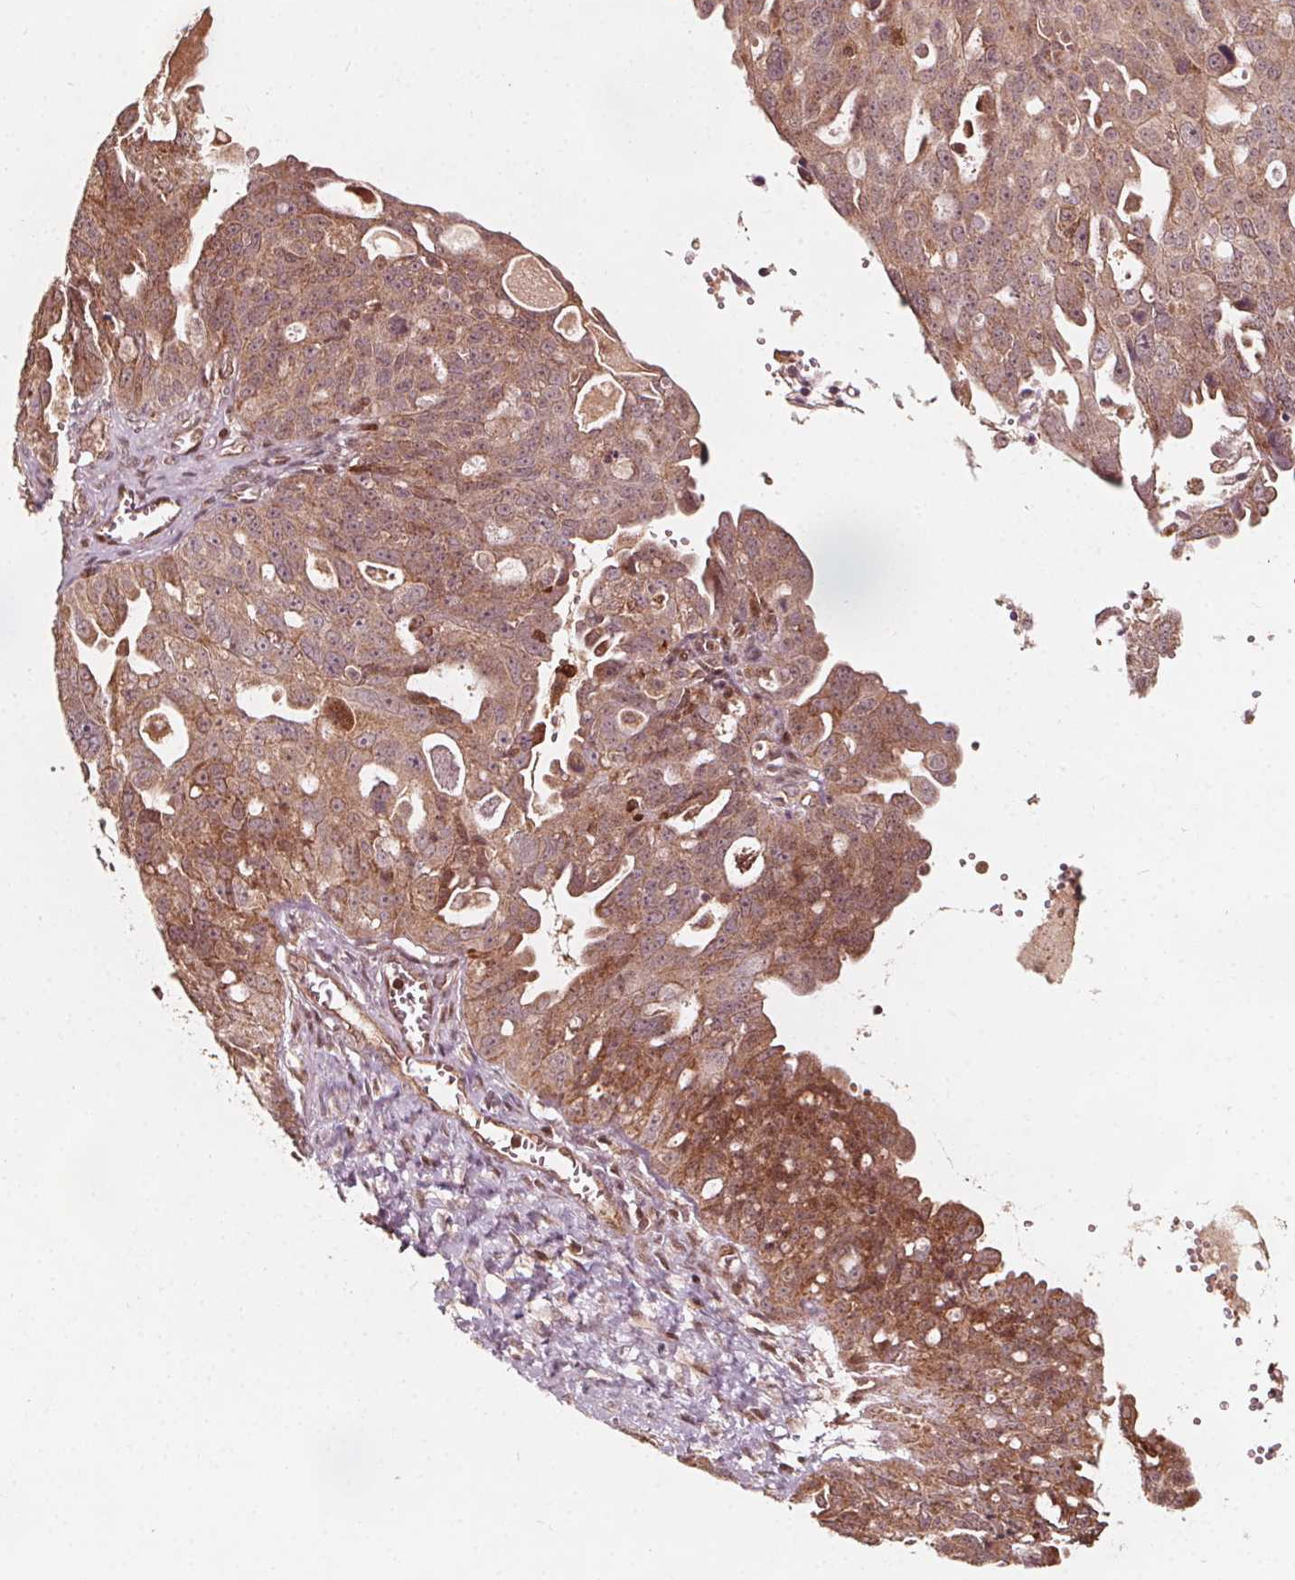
{"staining": {"intensity": "moderate", "quantity": ">75%", "location": "cytoplasmic/membranous"}, "tissue": "ovarian cancer", "cell_type": "Tumor cells", "image_type": "cancer", "snomed": [{"axis": "morphology", "description": "Carcinoma, endometroid"}, {"axis": "topography", "description": "Ovary"}], "caption": "An IHC photomicrograph of neoplastic tissue is shown. Protein staining in brown highlights moderate cytoplasmic/membranous positivity in ovarian cancer (endometroid carcinoma) within tumor cells. (DAB (3,3'-diaminobenzidine) IHC, brown staining for protein, blue staining for nuclei).", "gene": "AIP", "patient": {"sex": "female", "age": 70}}